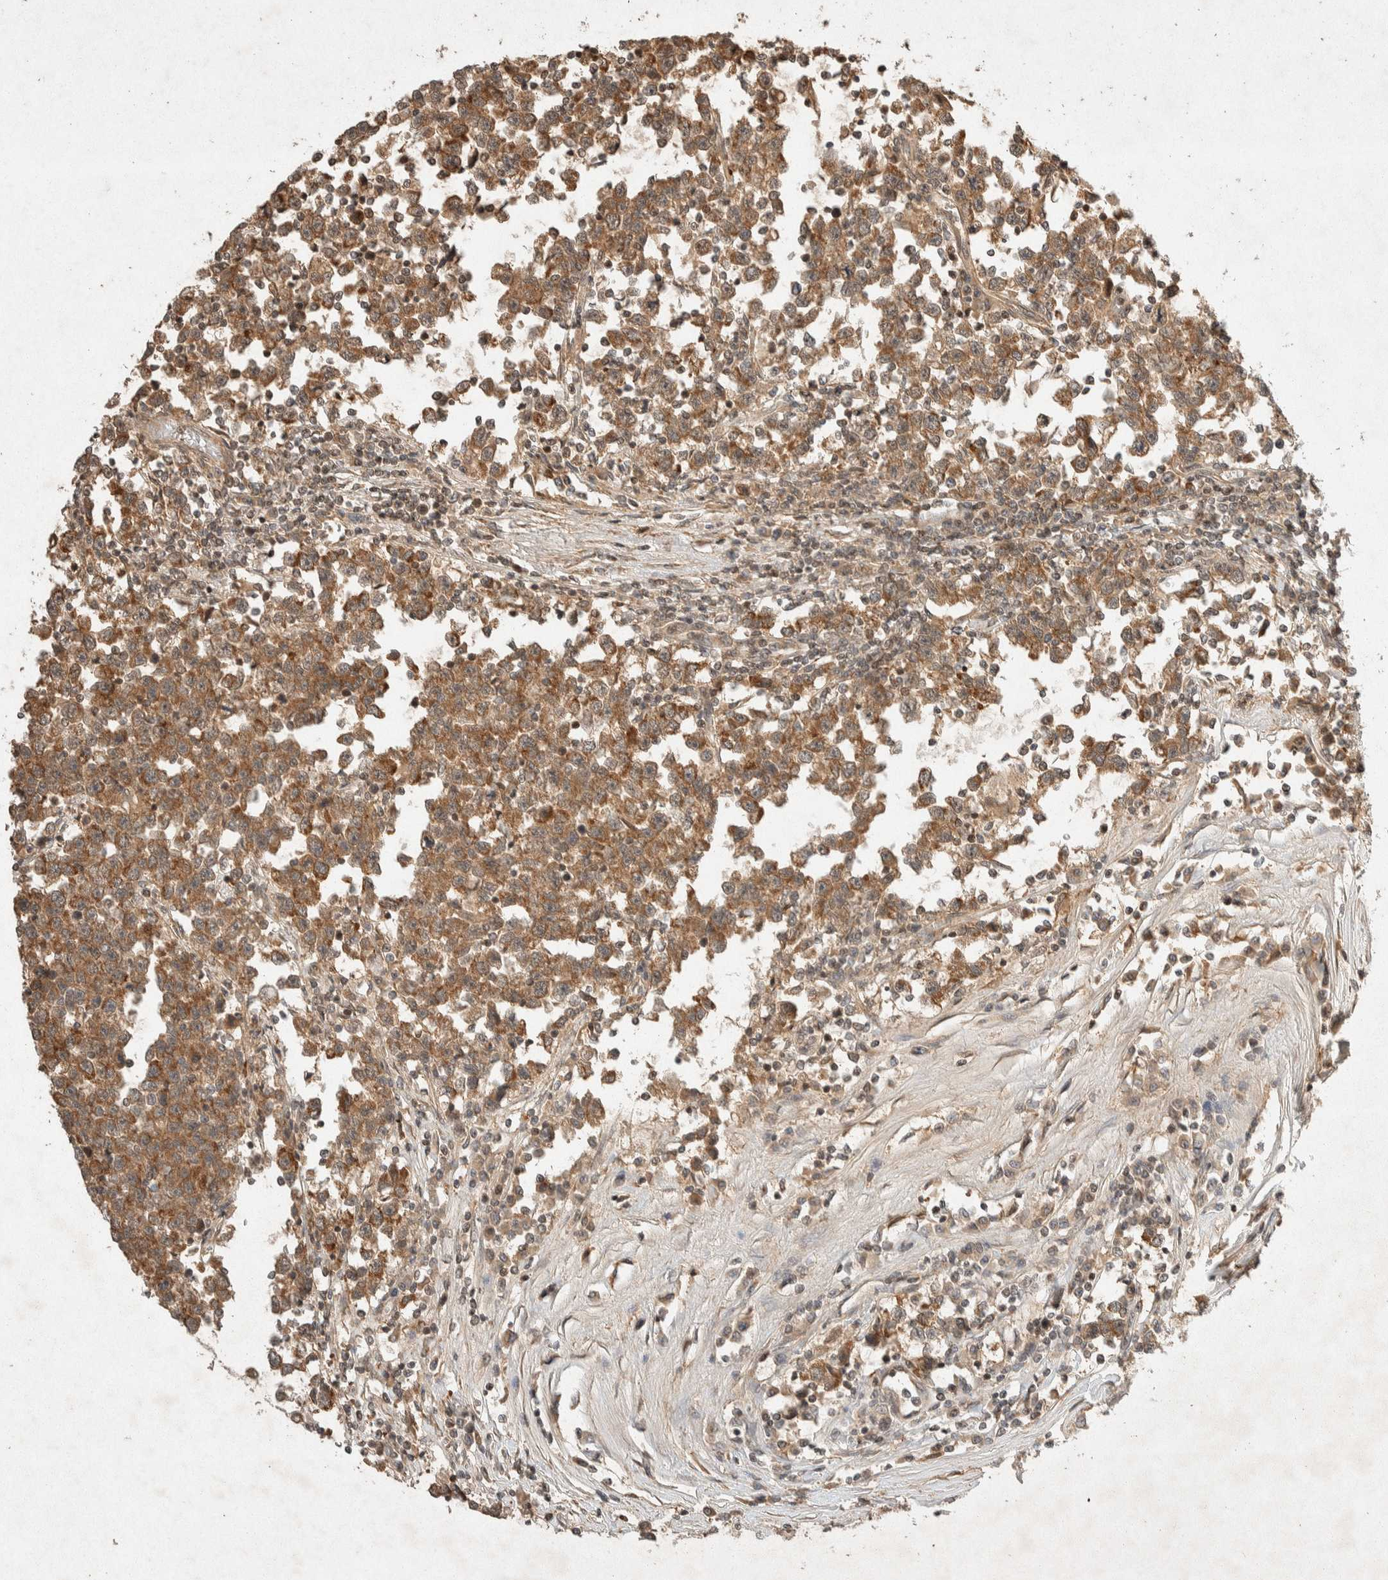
{"staining": {"intensity": "moderate", "quantity": ">75%", "location": "cytoplasmic/membranous"}, "tissue": "testis cancer", "cell_type": "Tumor cells", "image_type": "cancer", "snomed": [{"axis": "morphology", "description": "Seminoma, NOS"}, {"axis": "topography", "description": "Testis"}], "caption": "A high-resolution histopathology image shows immunohistochemistry (IHC) staining of testis seminoma, which exhibits moderate cytoplasmic/membranous staining in about >75% of tumor cells.", "gene": "THRA", "patient": {"sex": "male", "age": 43}}